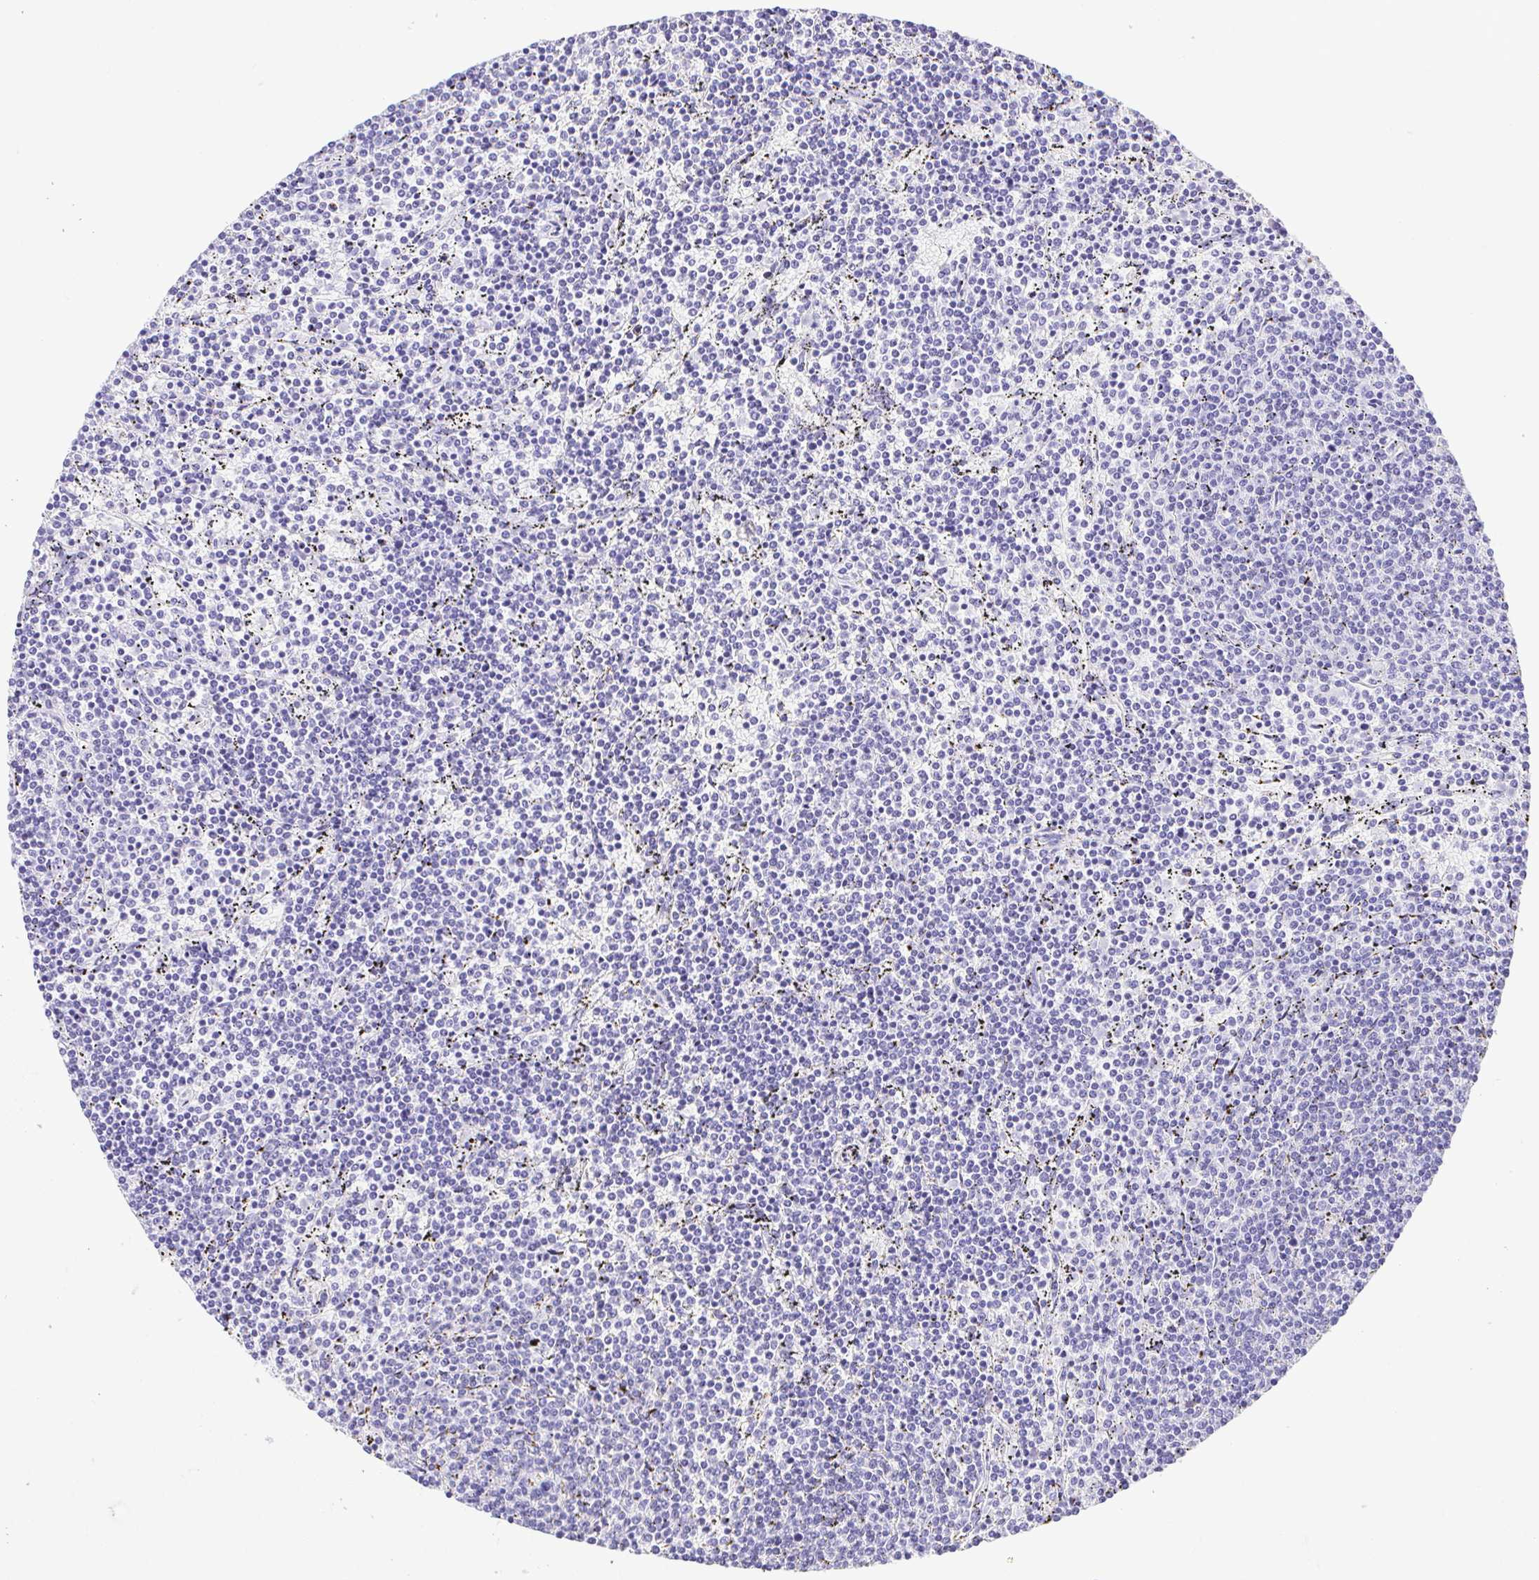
{"staining": {"intensity": "negative", "quantity": "none", "location": "none"}, "tissue": "lymphoma", "cell_type": "Tumor cells", "image_type": "cancer", "snomed": [{"axis": "morphology", "description": "Malignant lymphoma, non-Hodgkin's type, Low grade"}, {"axis": "topography", "description": "Spleen"}], "caption": "DAB immunohistochemical staining of lymphoma exhibits no significant staining in tumor cells.", "gene": "CDSN", "patient": {"sex": "female", "age": 50}}